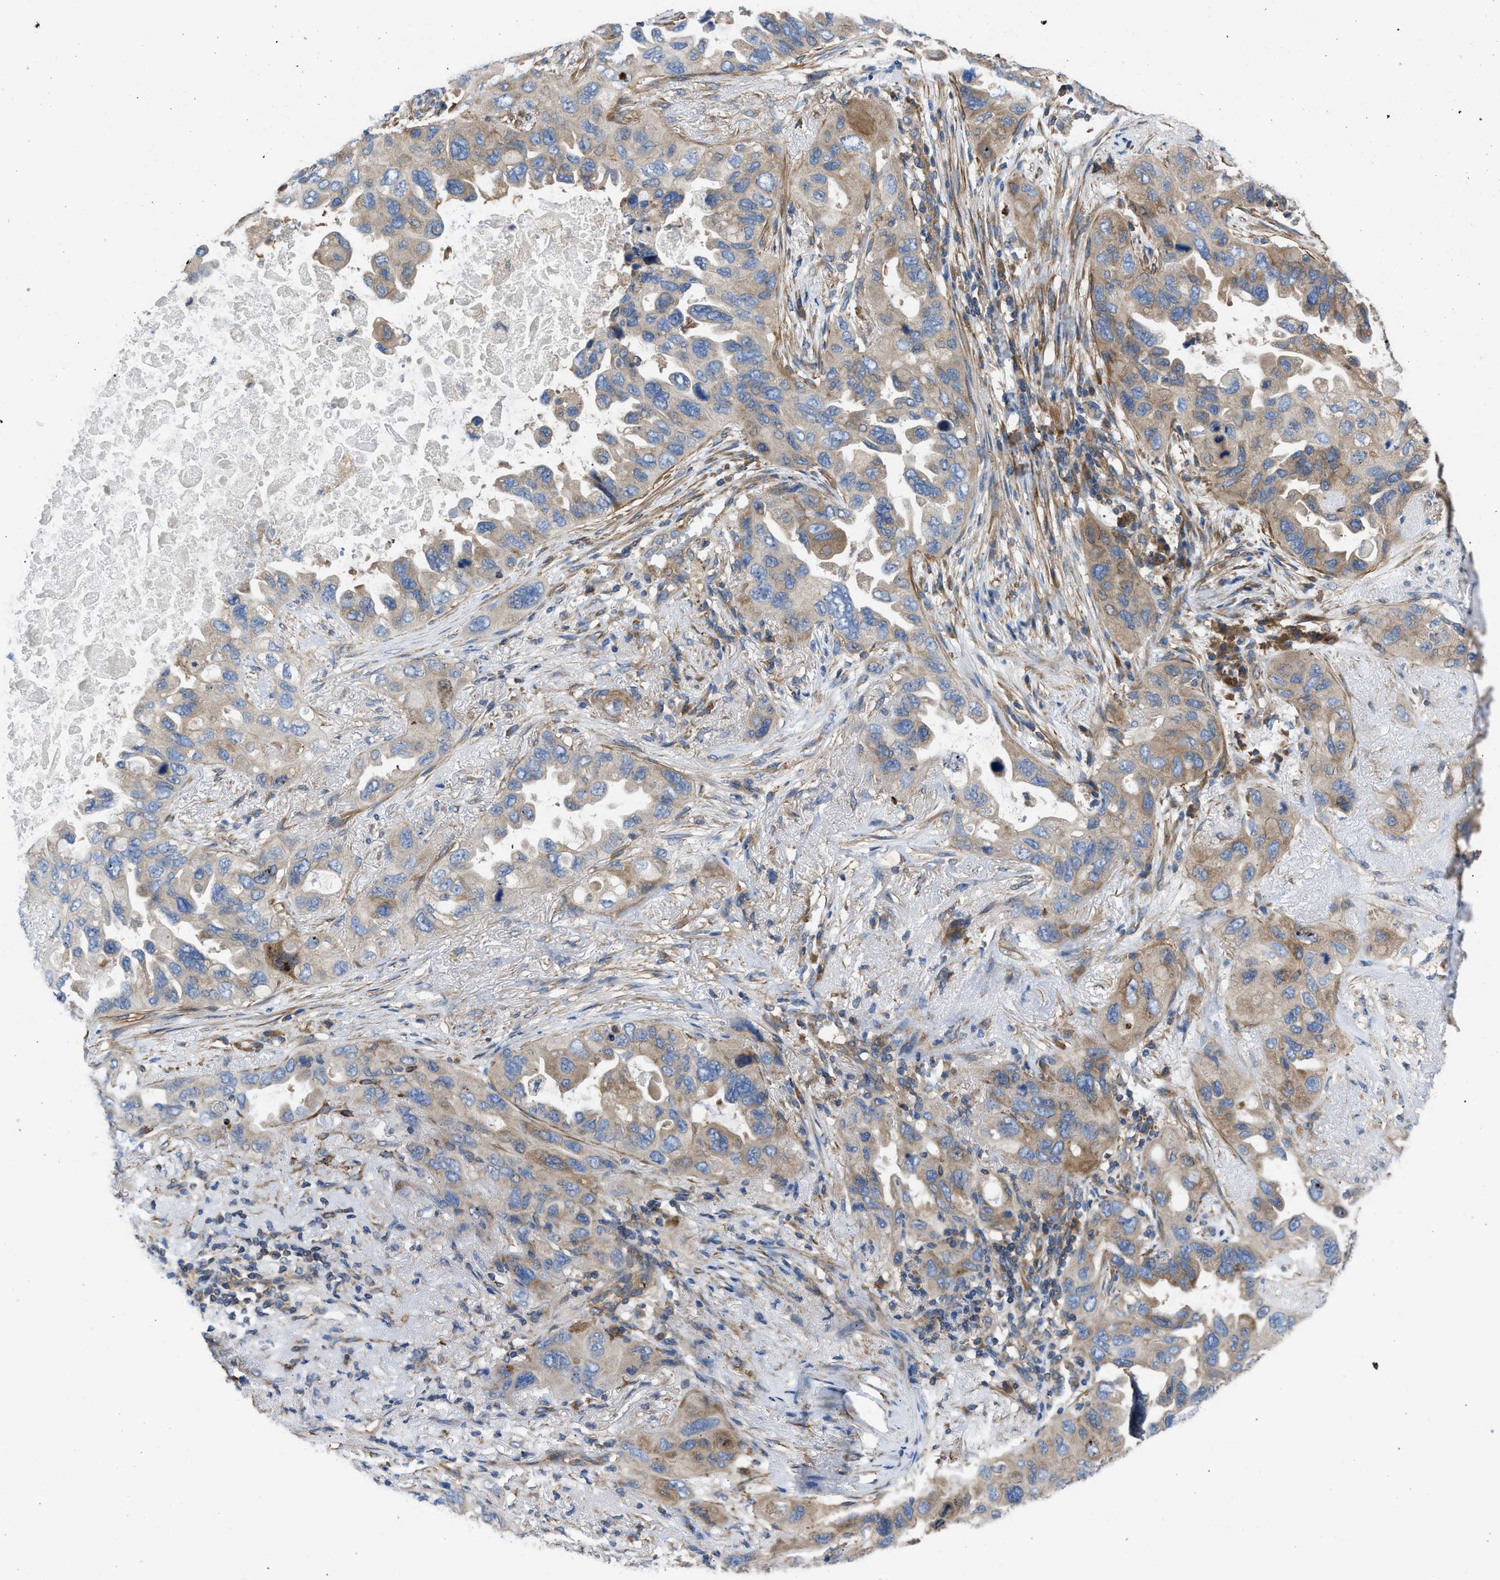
{"staining": {"intensity": "moderate", "quantity": ">75%", "location": "cytoplasmic/membranous"}, "tissue": "lung cancer", "cell_type": "Tumor cells", "image_type": "cancer", "snomed": [{"axis": "morphology", "description": "Squamous cell carcinoma, NOS"}, {"axis": "topography", "description": "Lung"}], "caption": "A micrograph of lung cancer (squamous cell carcinoma) stained for a protein exhibits moderate cytoplasmic/membranous brown staining in tumor cells.", "gene": "CHKB", "patient": {"sex": "female", "age": 73}}